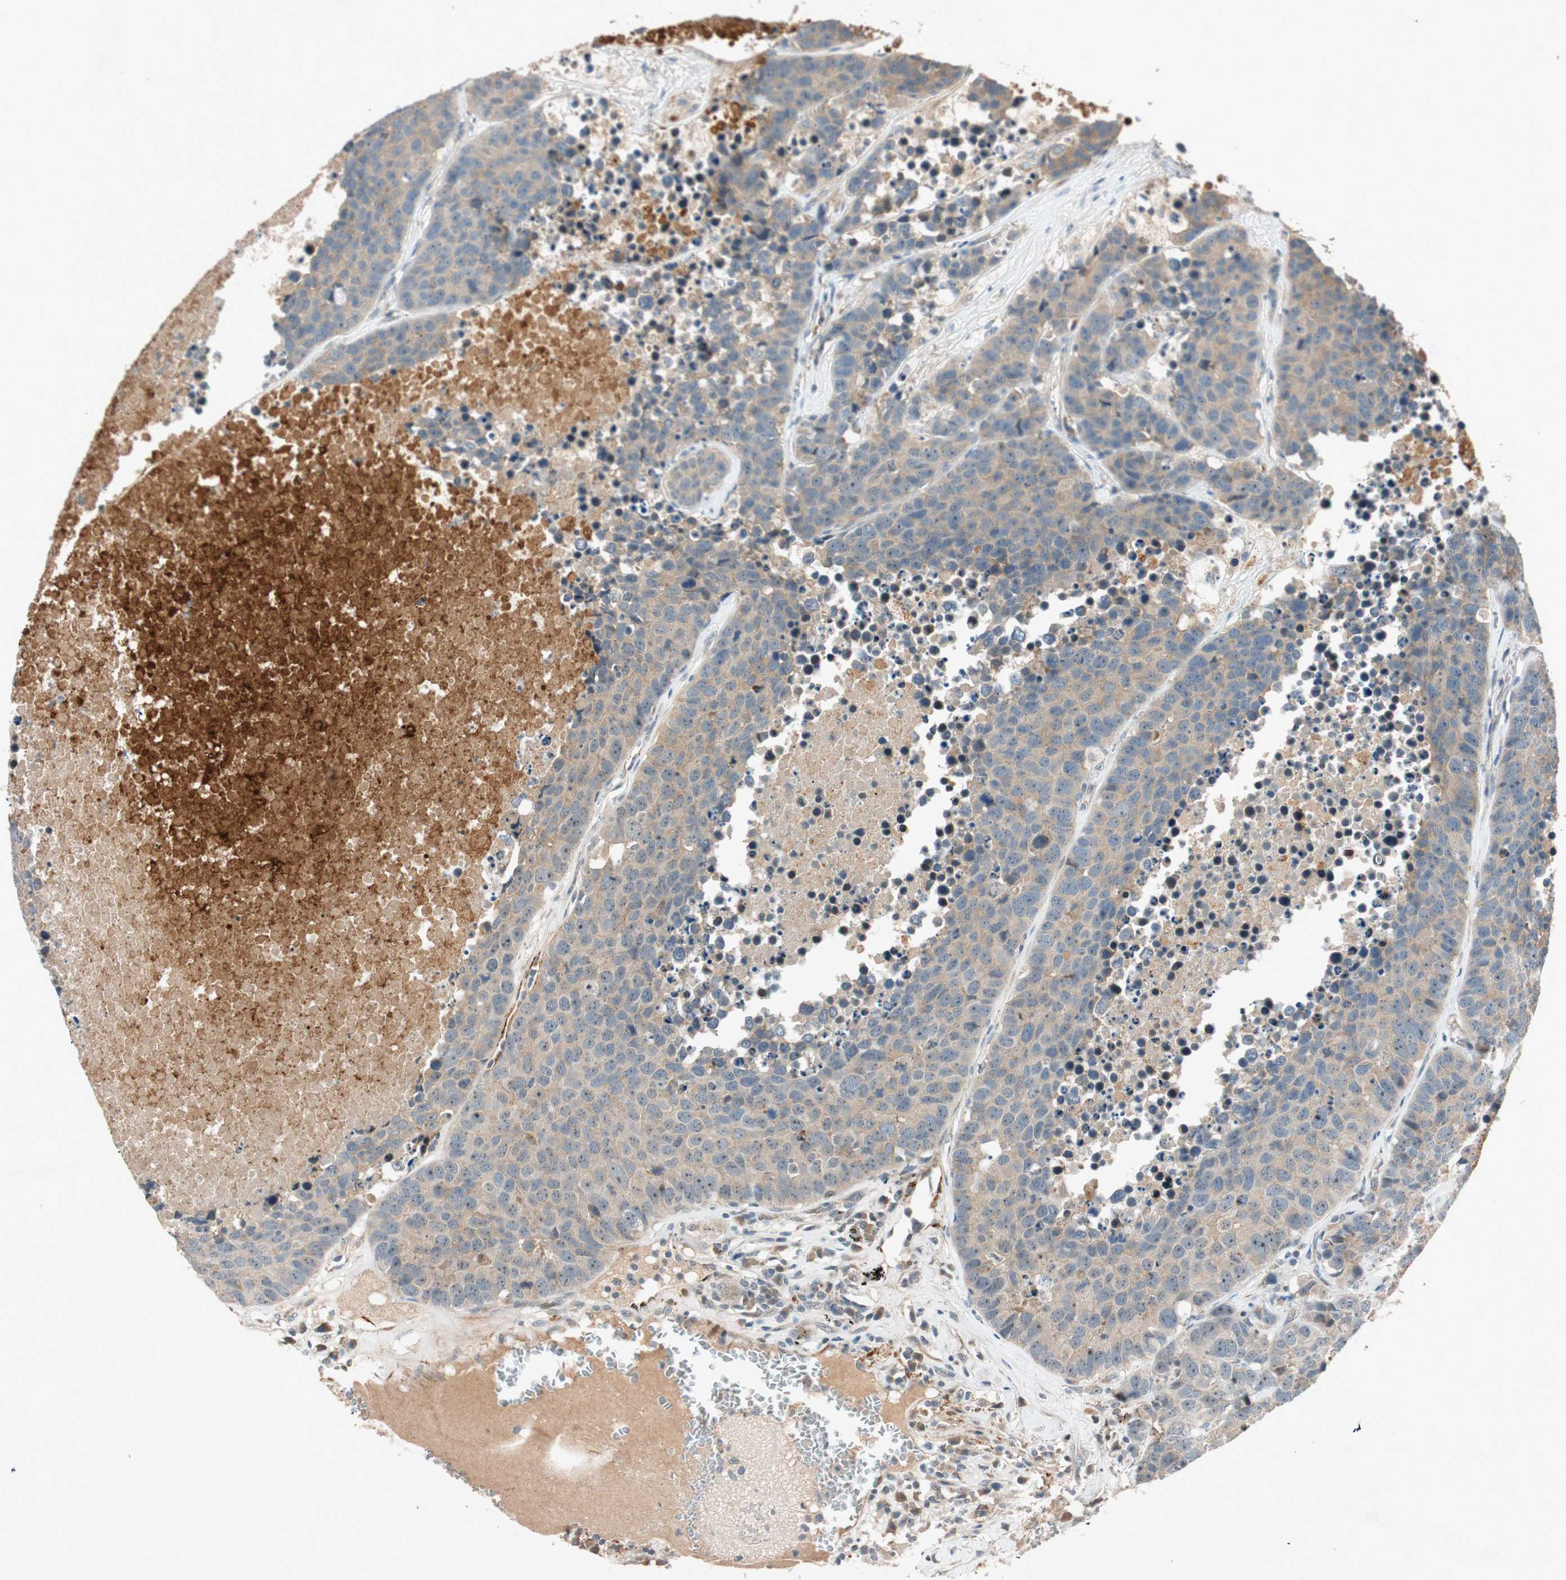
{"staining": {"intensity": "weak", "quantity": ">75%", "location": "cytoplasmic/membranous"}, "tissue": "carcinoid", "cell_type": "Tumor cells", "image_type": "cancer", "snomed": [{"axis": "morphology", "description": "Carcinoid, malignant, NOS"}, {"axis": "topography", "description": "Lung"}], "caption": "Tumor cells demonstrate weak cytoplasmic/membranous expression in approximately >75% of cells in carcinoid (malignant).", "gene": "EPHA6", "patient": {"sex": "male", "age": 60}}